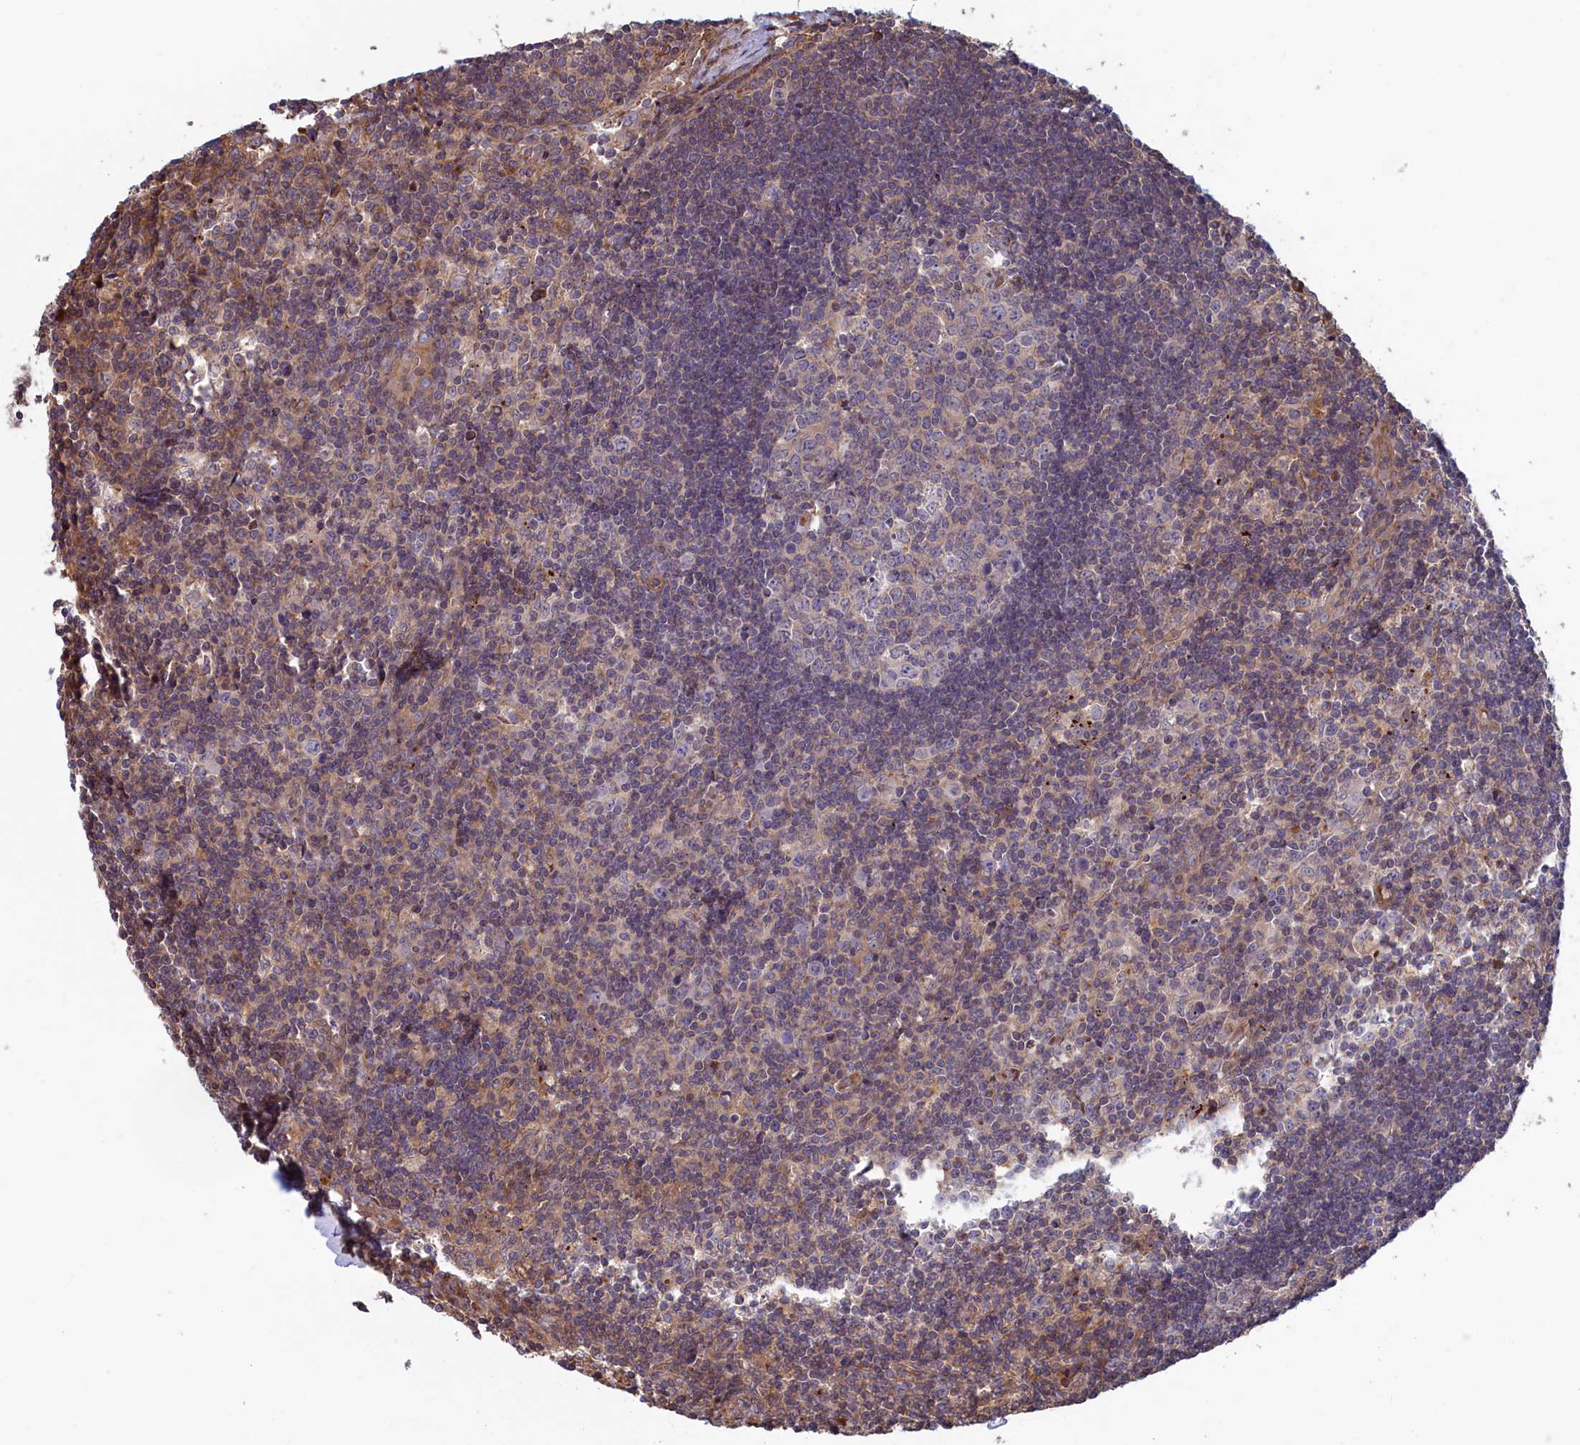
{"staining": {"intensity": "weak", "quantity": "25%-75%", "location": "cytoplasmic/membranous"}, "tissue": "lymph node", "cell_type": "Germinal center cells", "image_type": "normal", "snomed": [{"axis": "morphology", "description": "Normal tissue, NOS"}, {"axis": "topography", "description": "Lymph node"}], "caption": "An immunohistochemistry (IHC) photomicrograph of unremarkable tissue is shown. Protein staining in brown shows weak cytoplasmic/membranous positivity in lymph node within germinal center cells. (brown staining indicates protein expression, while blue staining denotes nuclei).", "gene": "RILPL1", "patient": {"sex": "male", "age": 58}}